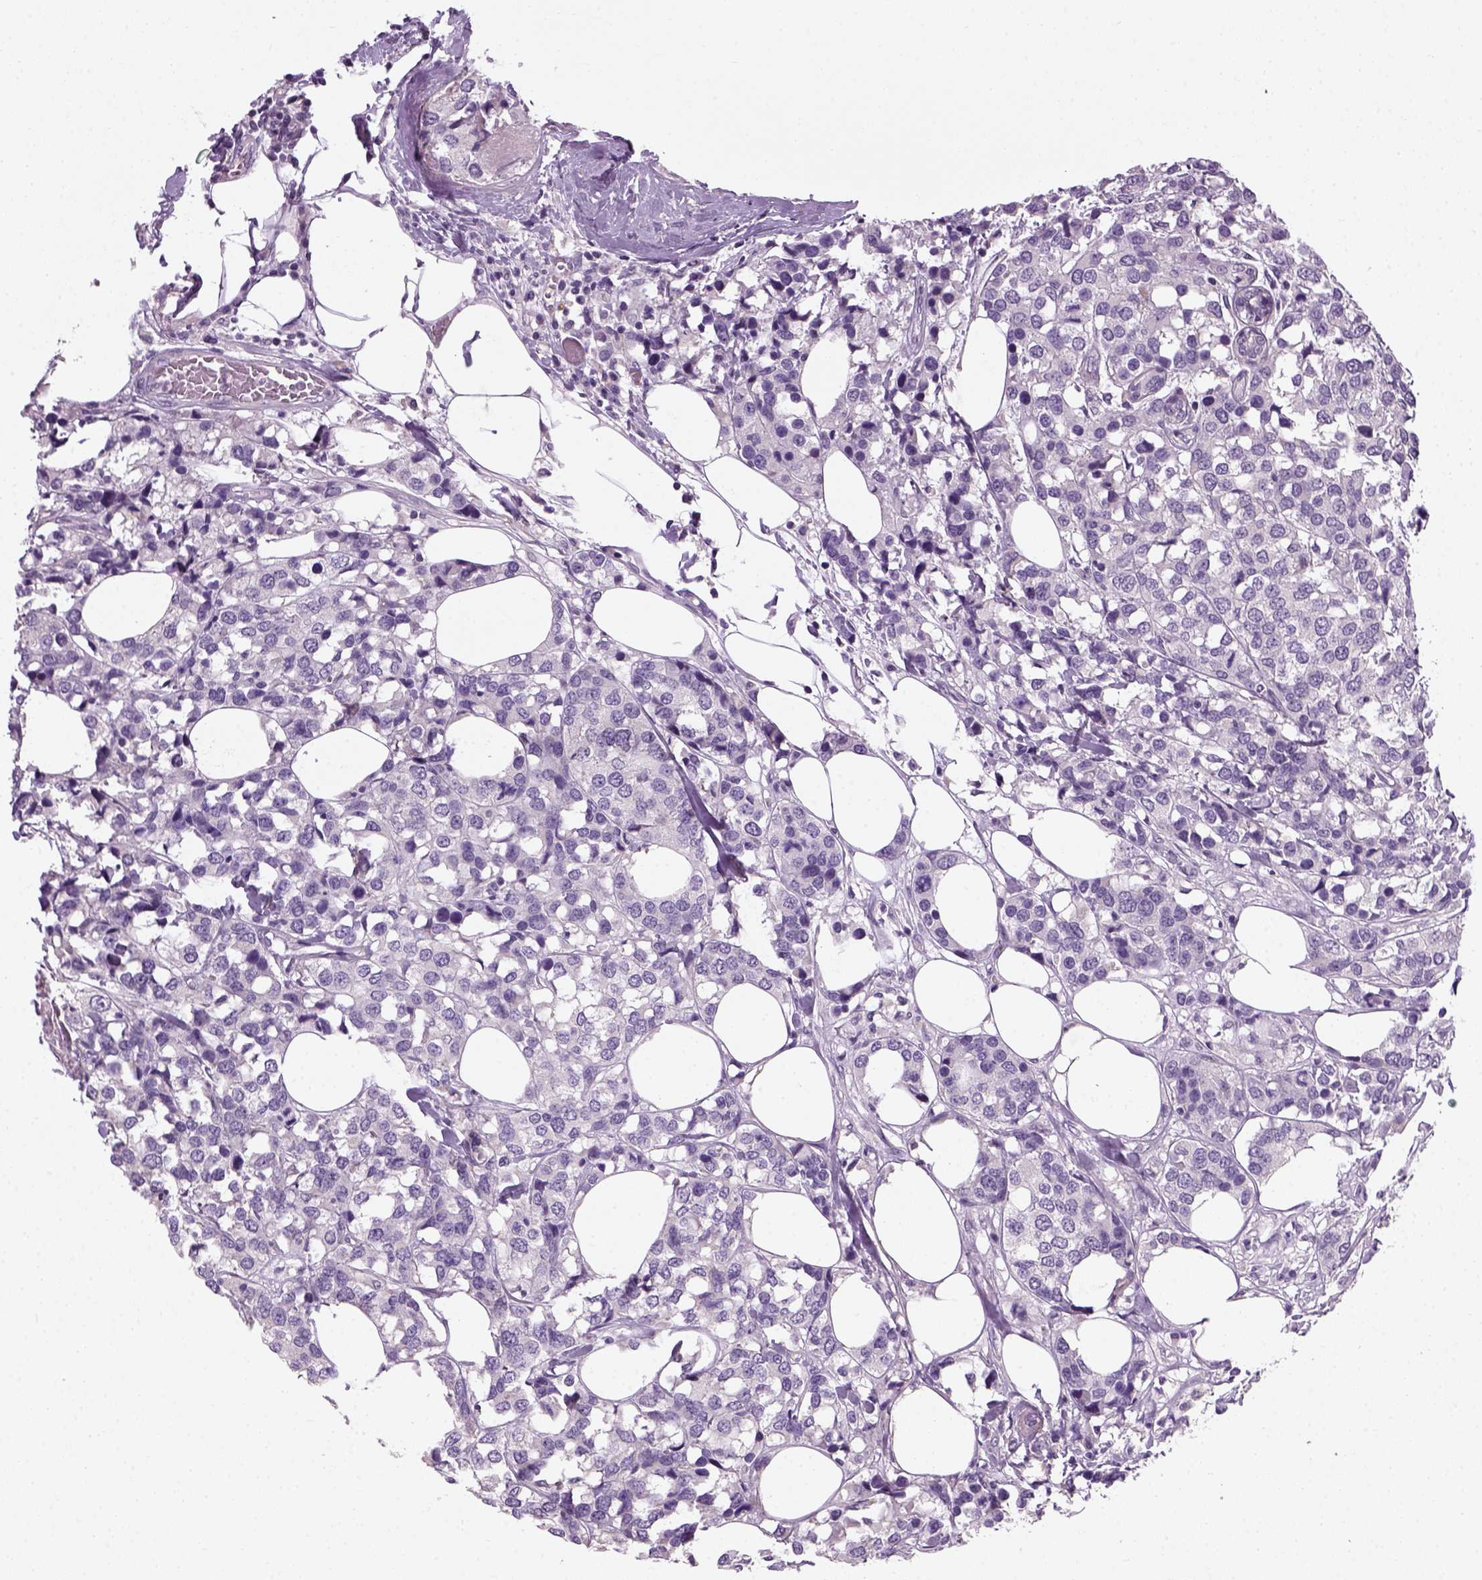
{"staining": {"intensity": "negative", "quantity": "none", "location": "none"}, "tissue": "breast cancer", "cell_type": "Tumor cells", "image_type": "cancer", "snomed": [{"axis": "morphology", "description": "Lobular carcinoma"}, {"axis": "topography", "description": "Breast"}], "caption": "This photomicrograph is of breast cancer stained with IHC to label a protein in brown with the nuclei are counter-stained blue. There is no positivity in tumor cells.", "gene": "ELOVL3", "patient": {"sex": "female", "age": 59}}